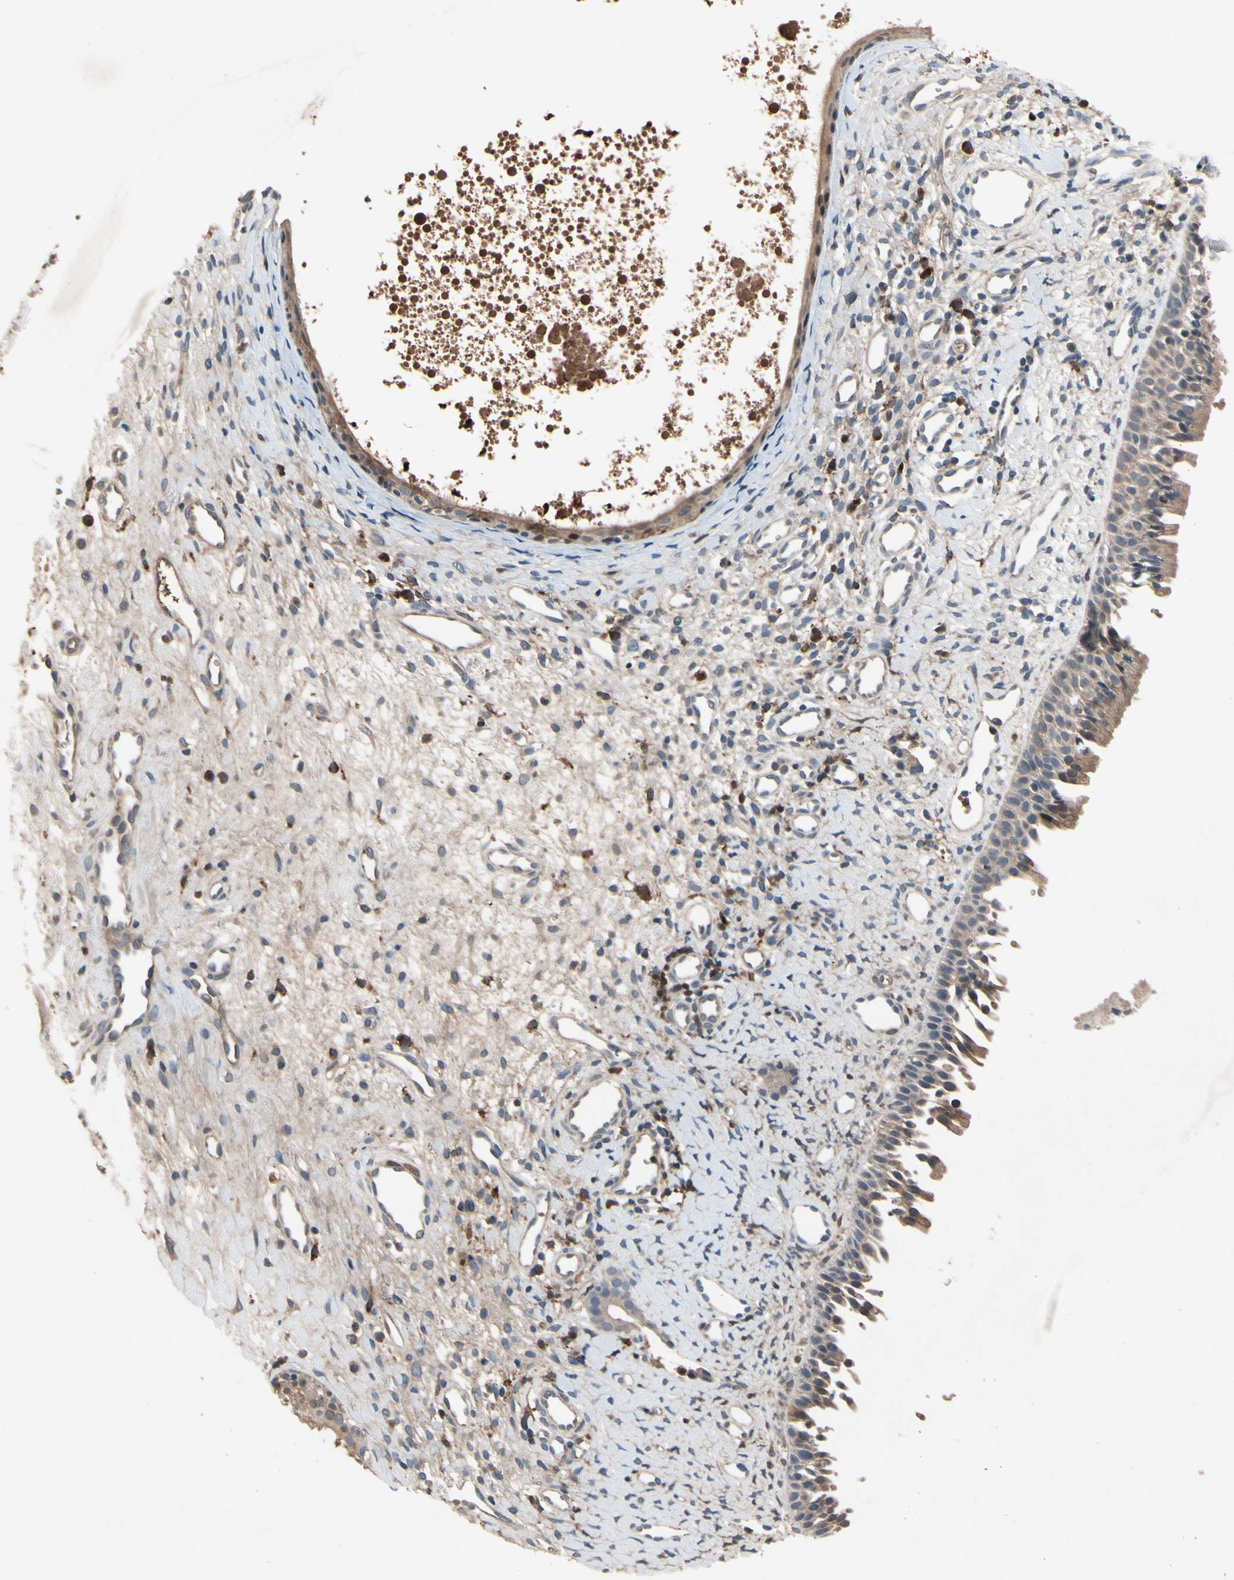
{"staining": {"intensity": "weak", "quantity": ">75%", "location": "cytoplasmic/membranous"}, "tissue": "nasopharynx", "cell_type": "Respiratory epithelial cells", "image_type": "normal", "snomed": [{"axis": "morphology", "description": "Normal tissue, NOS"}, {"axis": "topography", "description": "Nasopharynx"}], "caption": "IHC micrograph of normal nasopharynx stained for a protein (brown), which demonstrates low levels of weak cytoplasmic/membranous staining in approximately >75% of respiratory epithelial cells.", "gene": "IL1RL1", "patient": {"sex": "male", "age": 22}}